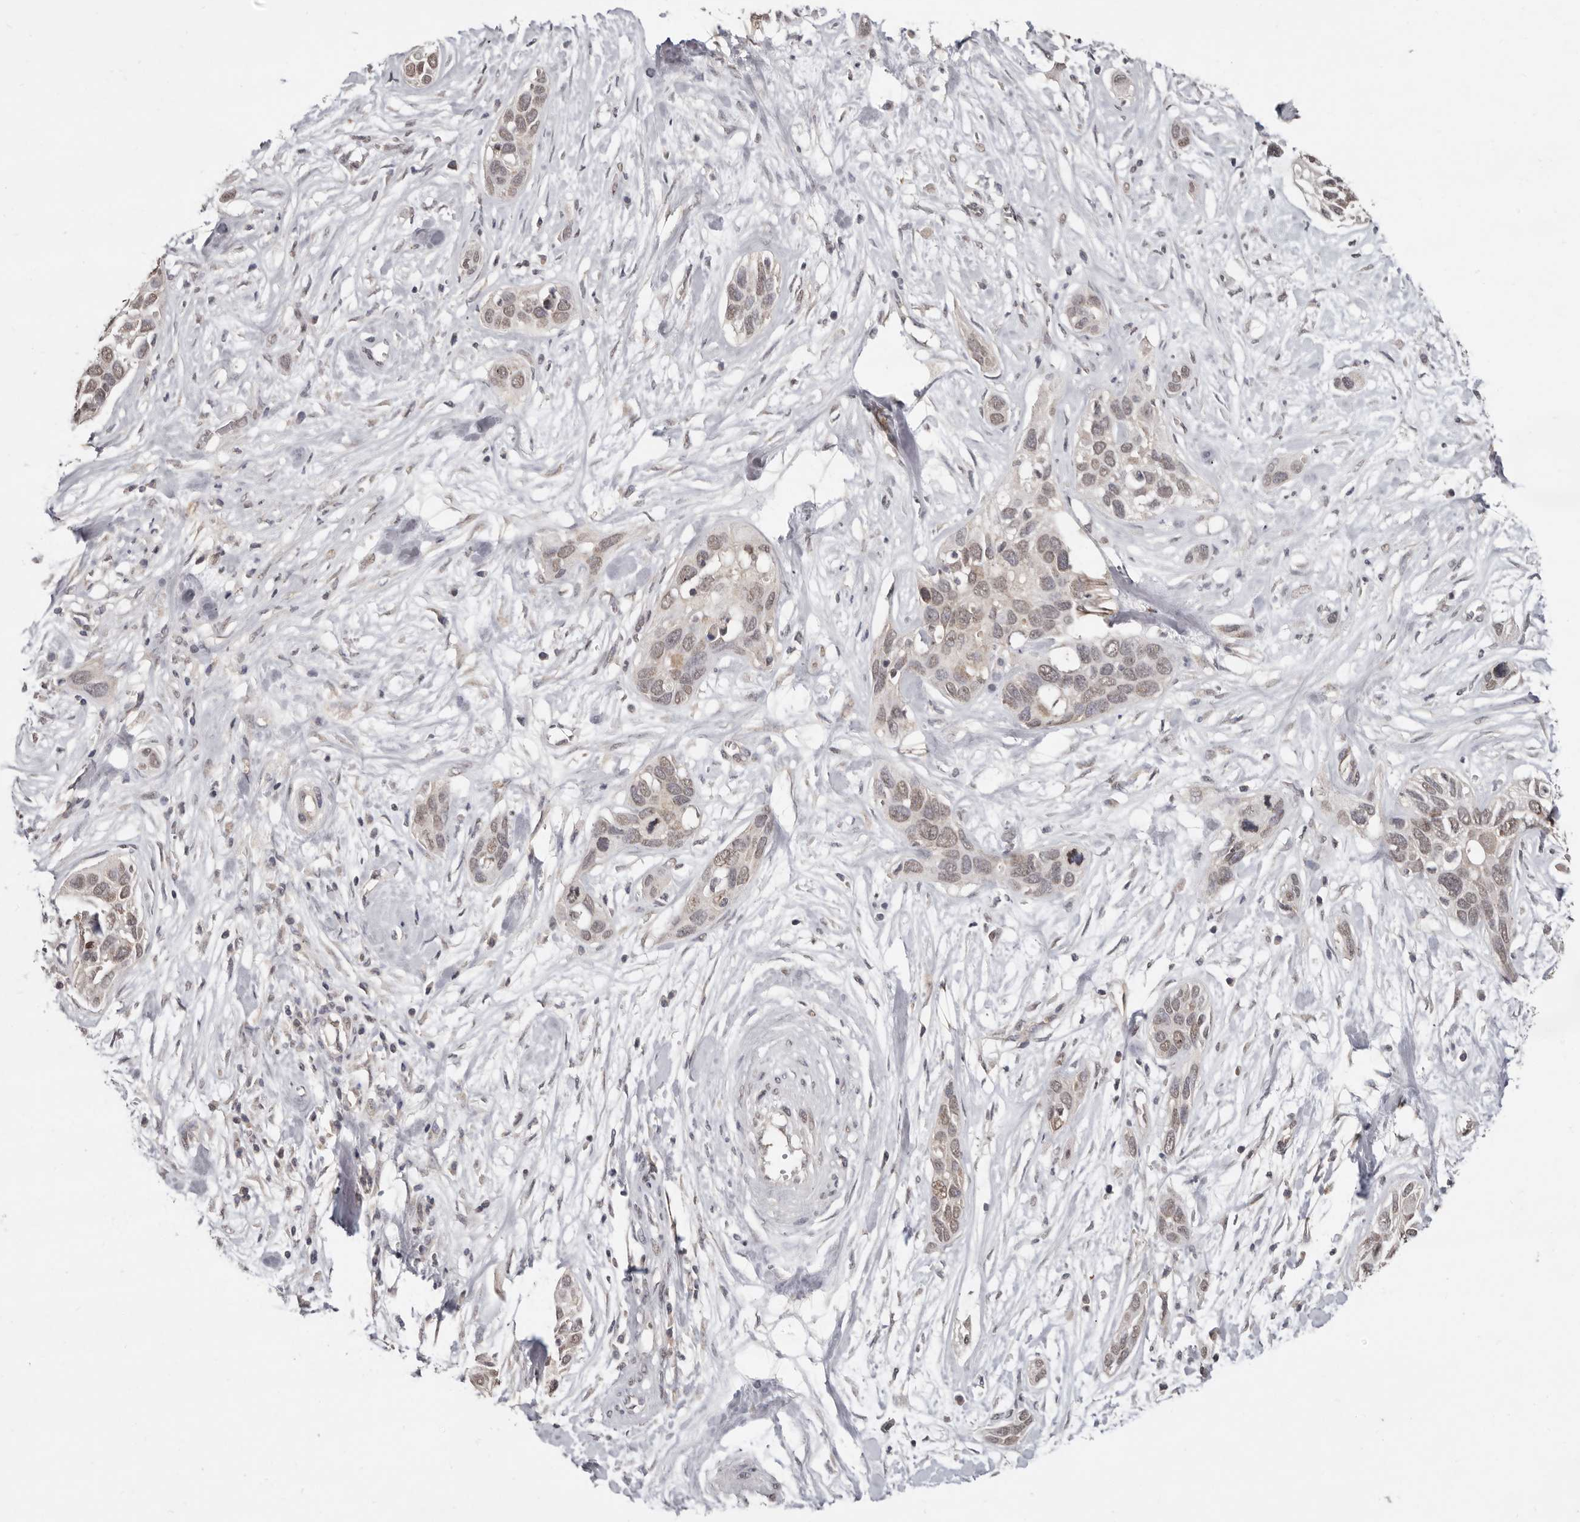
{"staining": {"intensity": "weak", "quantity": ">75%", "location": "nuclear"}, "tissue": "pancreatic cancer", "cell_type": "Tumor cells", "image_type": "cancer", "snomed": [{"axis": "morphology", "description": "Adenocarcinoma, NOS"}, {"axis": "topography", "description": "Pancreas"}], "caption": "Tumor cells exhibit low levels of weak nuclear staining in about >75% of cells in human pancreatic cancer (adenocarcinoma).", "gene": "LINGO2", "patient": {"sex": "female", "age": 60}}